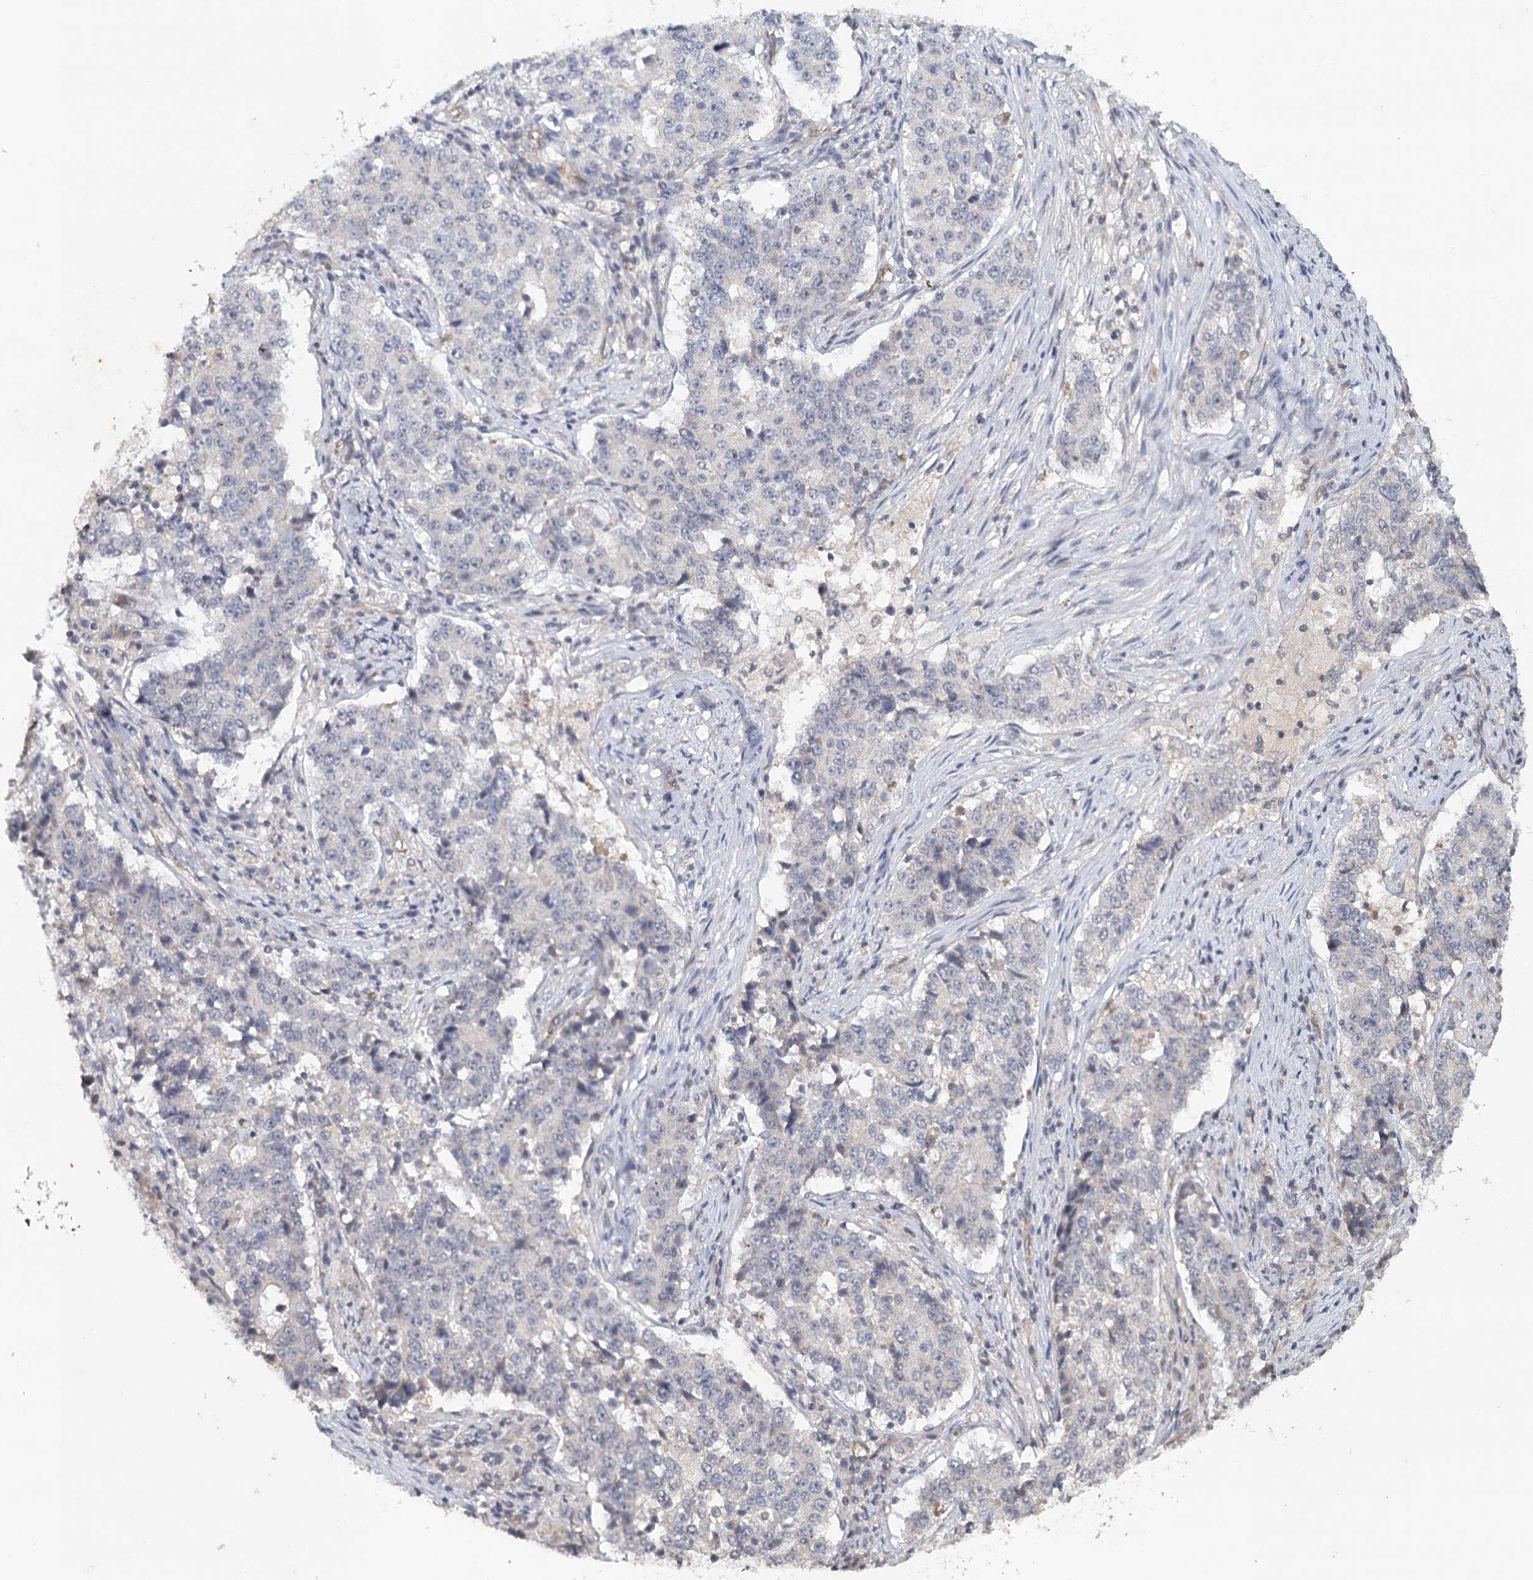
{"staining": {"intensity": "negative", "quantity": "none", "location": "none"}, "tissue": "stomach cancer", "cell_type": "Tumor cells", "image_type": "cancer", "snomed": [{"axis": "morphology", "description": "Adenocarcinoma, NOS"}, {"axis": "topography", "description": "Stomach"}], "caption": "Tumor cells show no significant positivity in stomach cancer (adenocarcinoma). (Stains: DAB (3,3'-diaminobenzidine) immunohistochemistry (IHC) with hematoxylin counter stain, Microscopy: brightfield microscopy at high magnification).", "gene": "SYNPO", "patient": {"sex": "male", "age": 59}}